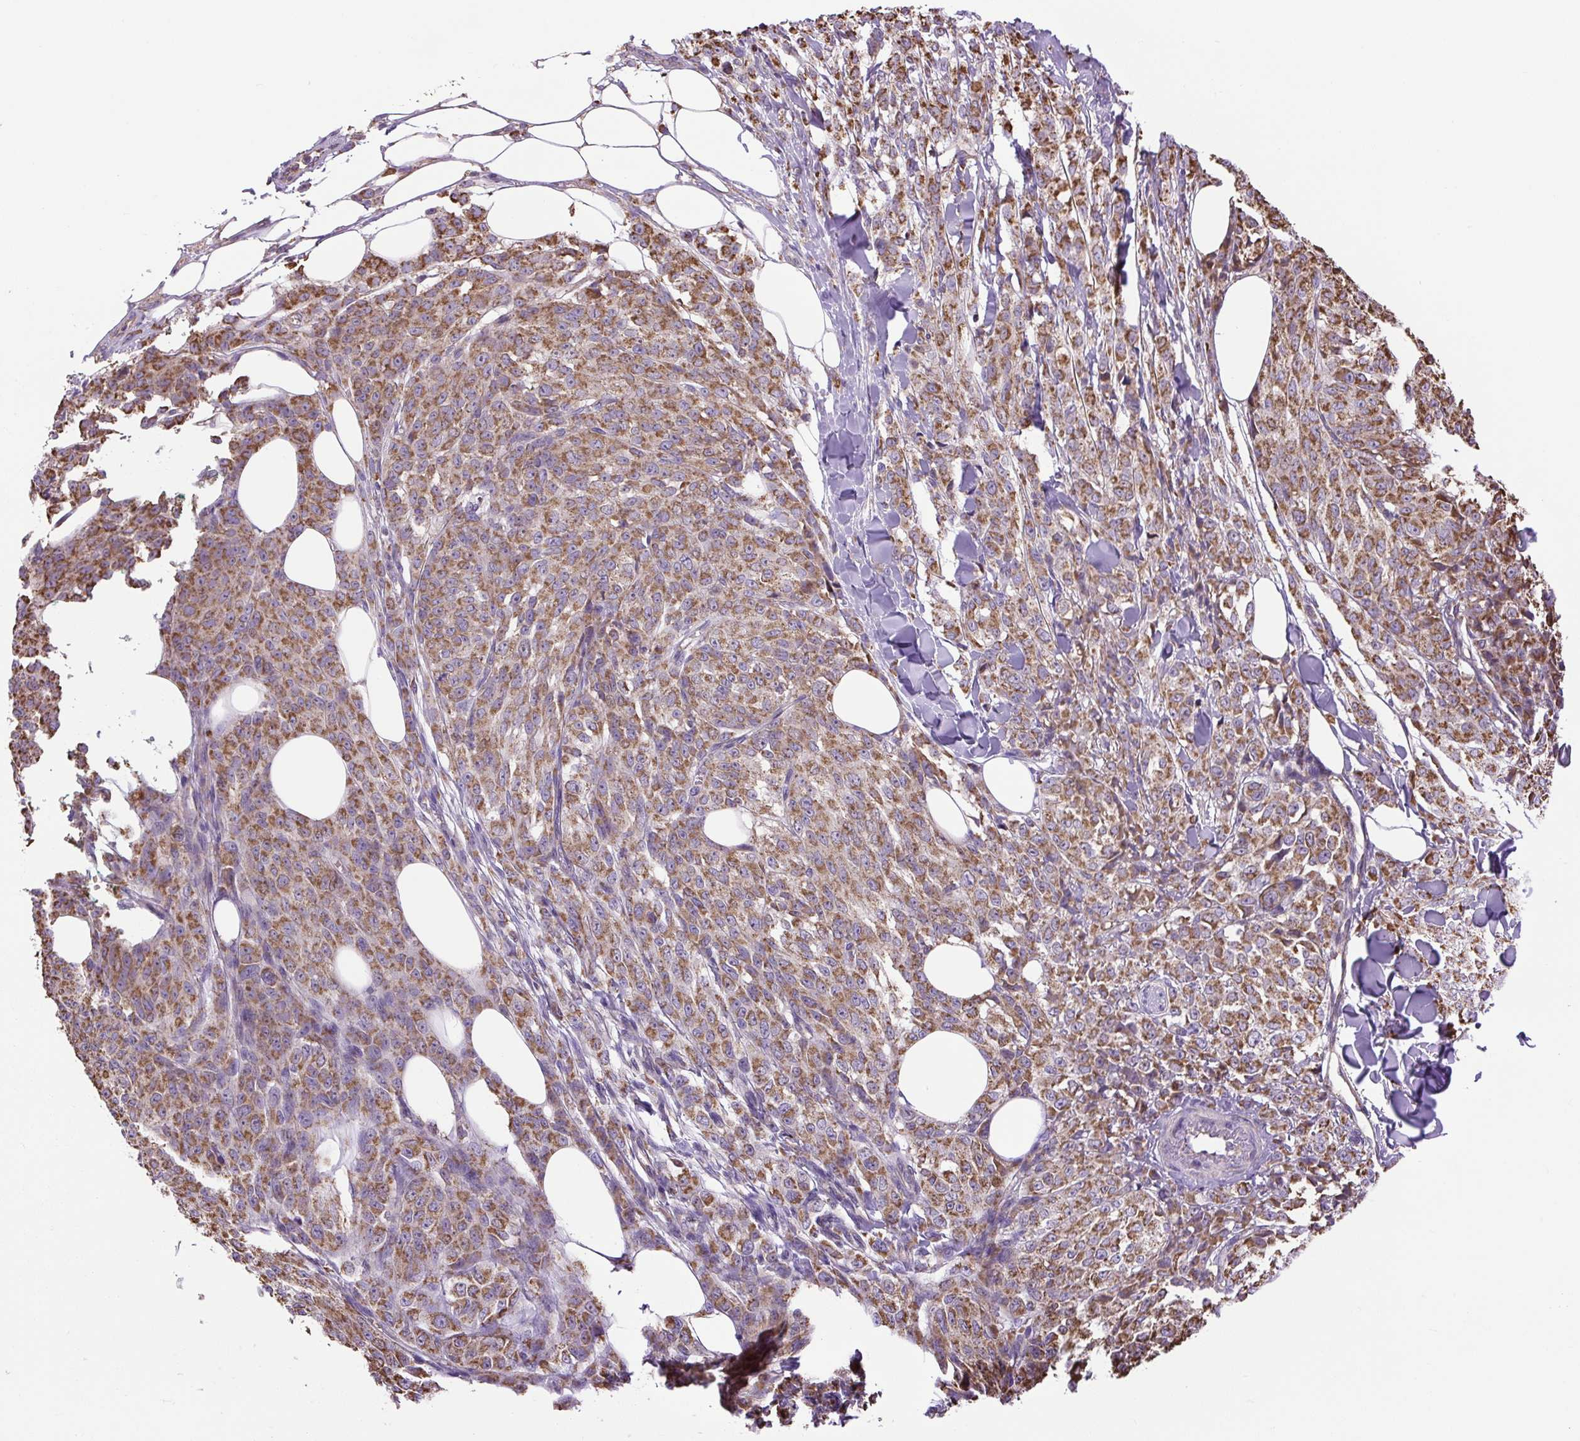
{"staining": {"intensity": "moderate", "quantity": ">75%", "location": "cytoplasmic/membranous"}, "tissue": "melanoma", "cell_type": "Tumor cells", "image_type": "cancer", "snomed": [{"axis": "morphology", "description": "Malignant melanoma, NOS"}, {"axis": "topography", "description": "Skin"}], "caption": "DAB (3,3'-diaminobenzidine) immunohistochemical staining of melanoma reveals moderate cytoplasmic/membranous protein expression in approximately >75% of tumor cells.", "gene": "PLCG1", "patient": {"sex": "female", "age": 52}}